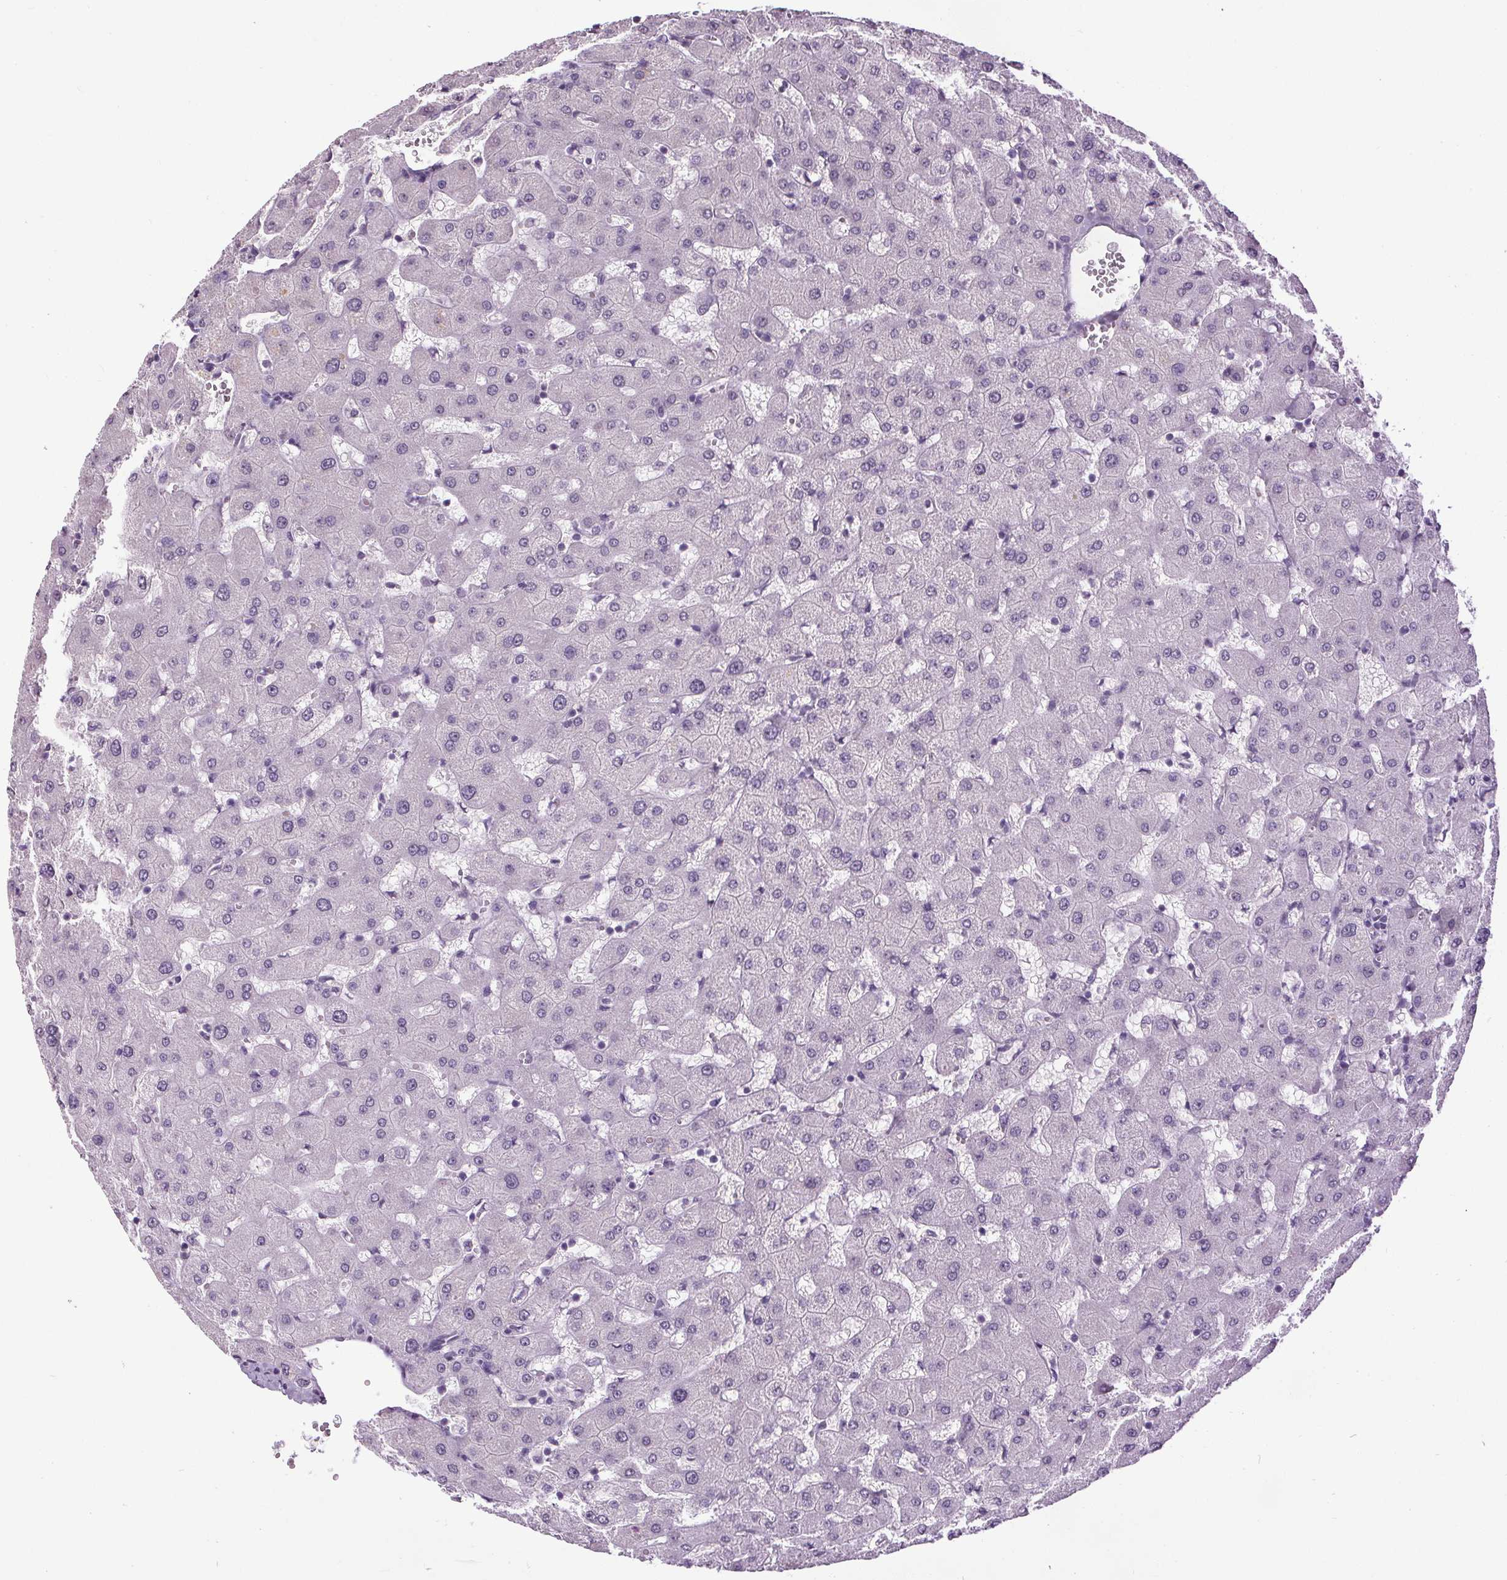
{"staining": {"intensity": "negative", "quantity": "none", "location": "none"}, "tissue": "liver", "cell_type": "Cholangiocytes", "image_type": "normal", "snomed": [{"axis": "morphology", "description": "Normal tissue, NOS"}, {"axis": "topography", "description": "Liver"}], "caption": "Histopathology image shows no significant protein expression in cholangiocytes of unremarkable liver. (DAB (3,3'-diaminobenzidine) immunohistochemistry (IHC), high magnification).", "gene": "SLC2A9", "patient": {"sex": "female", "age": 63}}